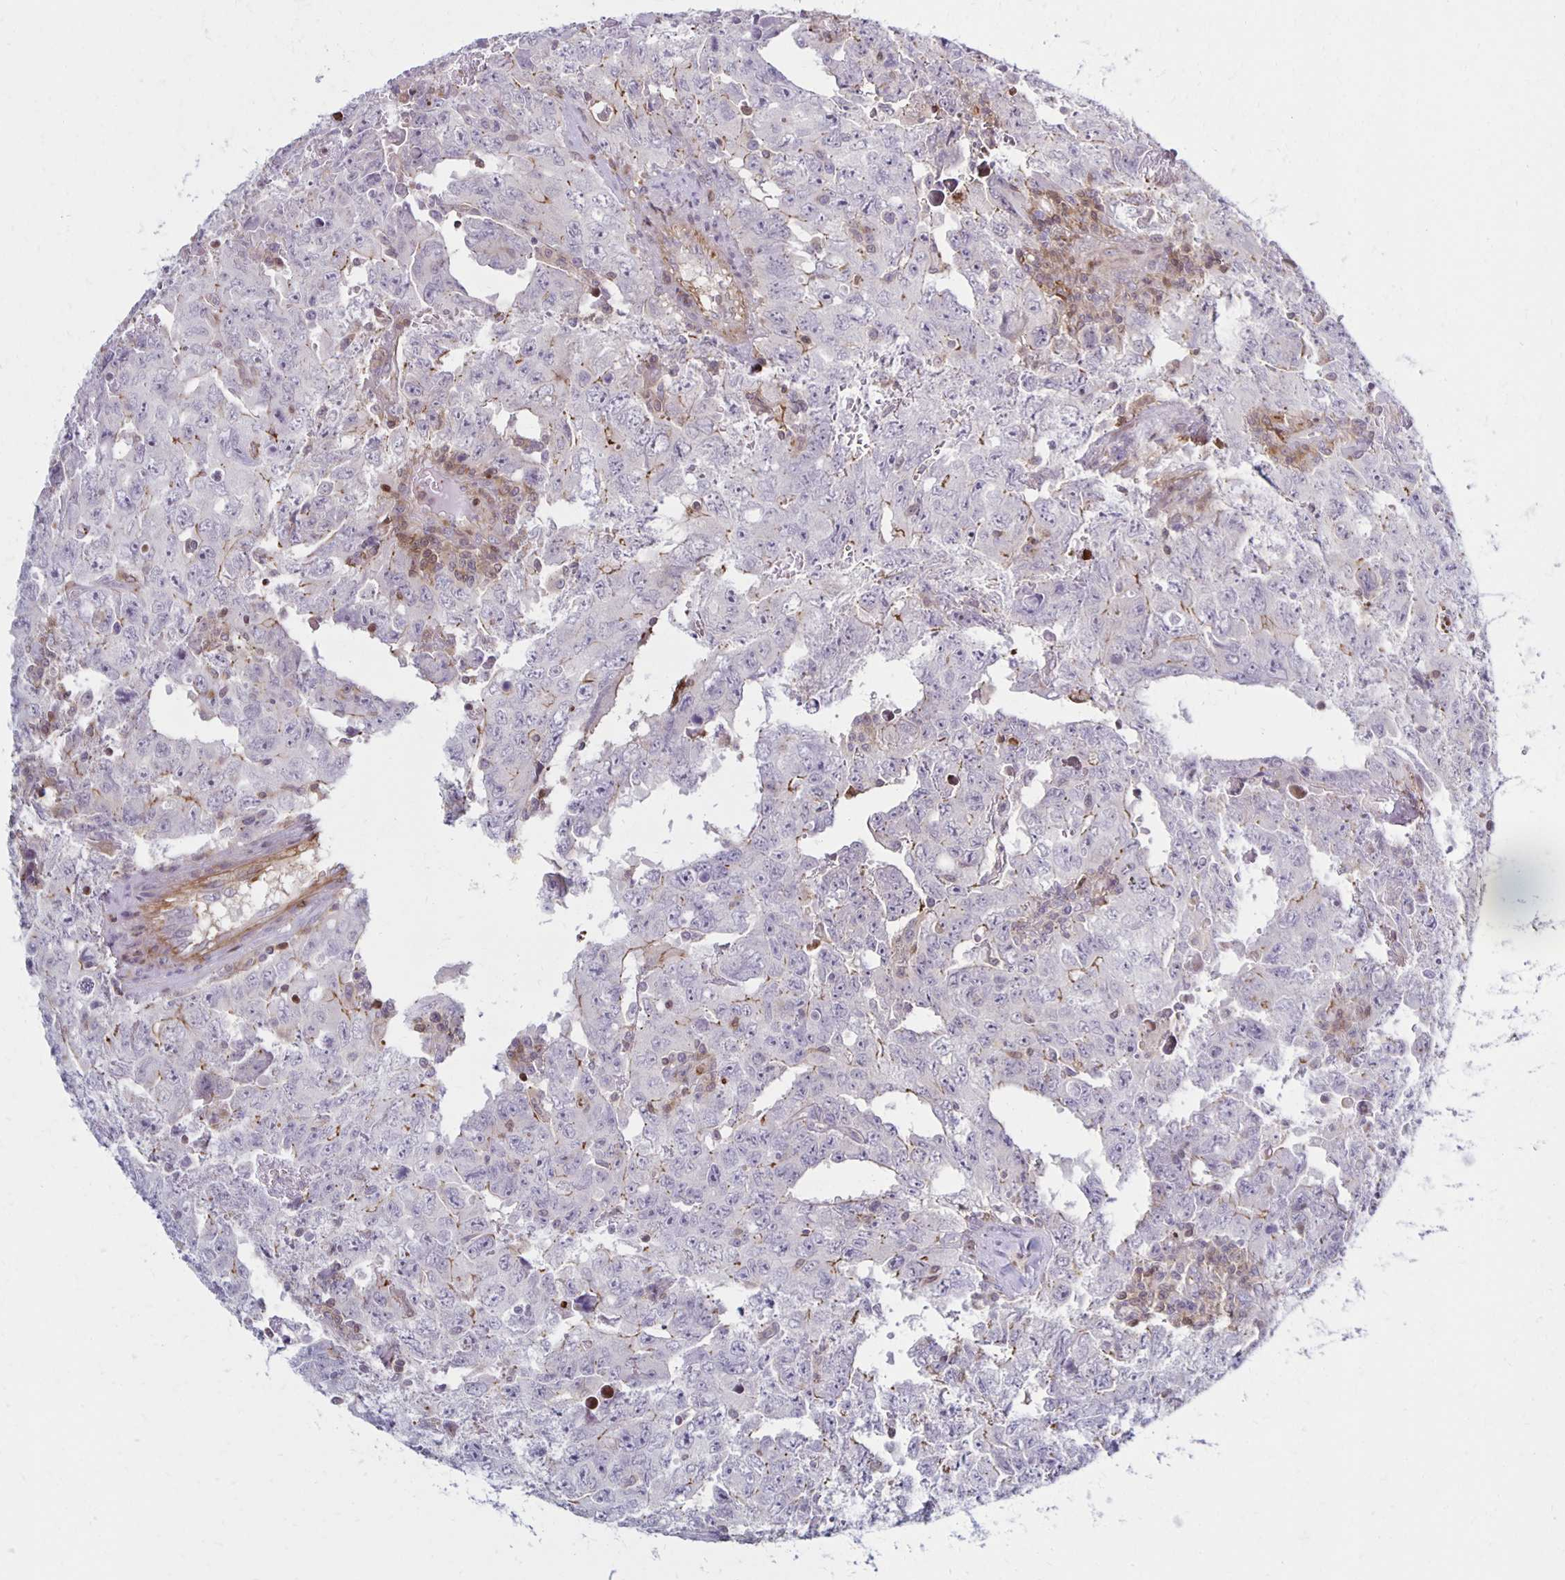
{"staining": {"intensity": "negative", "quantity": "none", "location": "none"}, "tissue": "testis cancer", "cell_type": "Tumor cells", "image_type": "cancer", "snomed": [{"axis": "morphology", "description": "Carcinoma, Embryonal, NOS"}, {"axis": "topography", "description": "Testis"}], "caption": "Image shows no significant protein expression in tumor cells of testis cancer. (Brightfield microscopy of DAB (3,3'-diaminobenzidine) immunohistochemistry at high magnification).", "gene": "CCL21", "patient": {"sex": "male", "age": 24}}